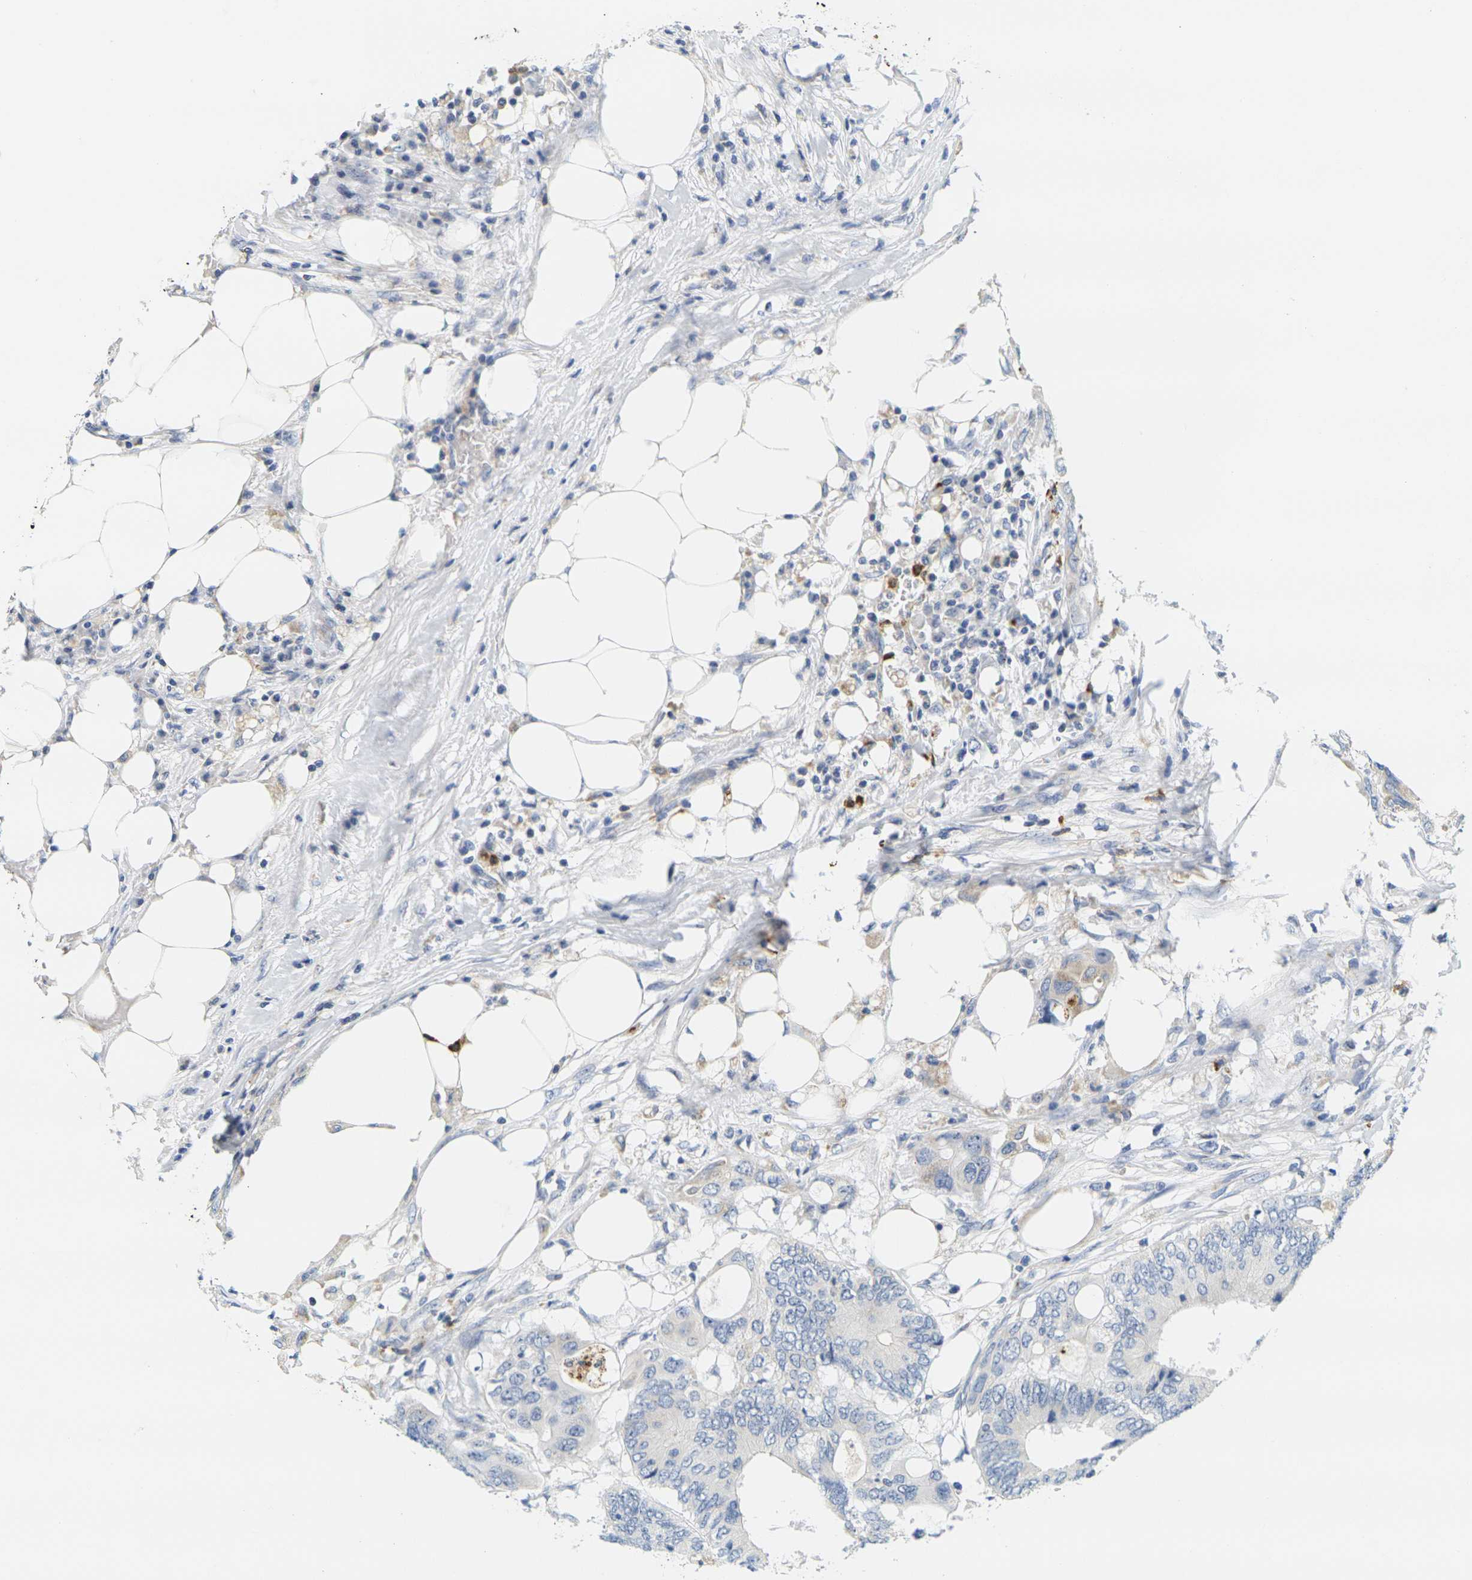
{"staining": {"intensity": "negative", "quantity": "none", "location": "none"}, "tissue": "colorectal cancer", "cell_type": "Tumor cells", "image_type": "cancer", "snomed": [{"axis": "morphology", "description": "Adenocarcinoma, NOS"}, {"axis": "topography", "description": "Colon"}], "caption": "The immunohistochemistry (IHC) image has no significant staining in tumor cells of colorectal adenocarcinoma tissue.", "gene": "KLK5", "patient": {"sex": "male", "age": 71}}